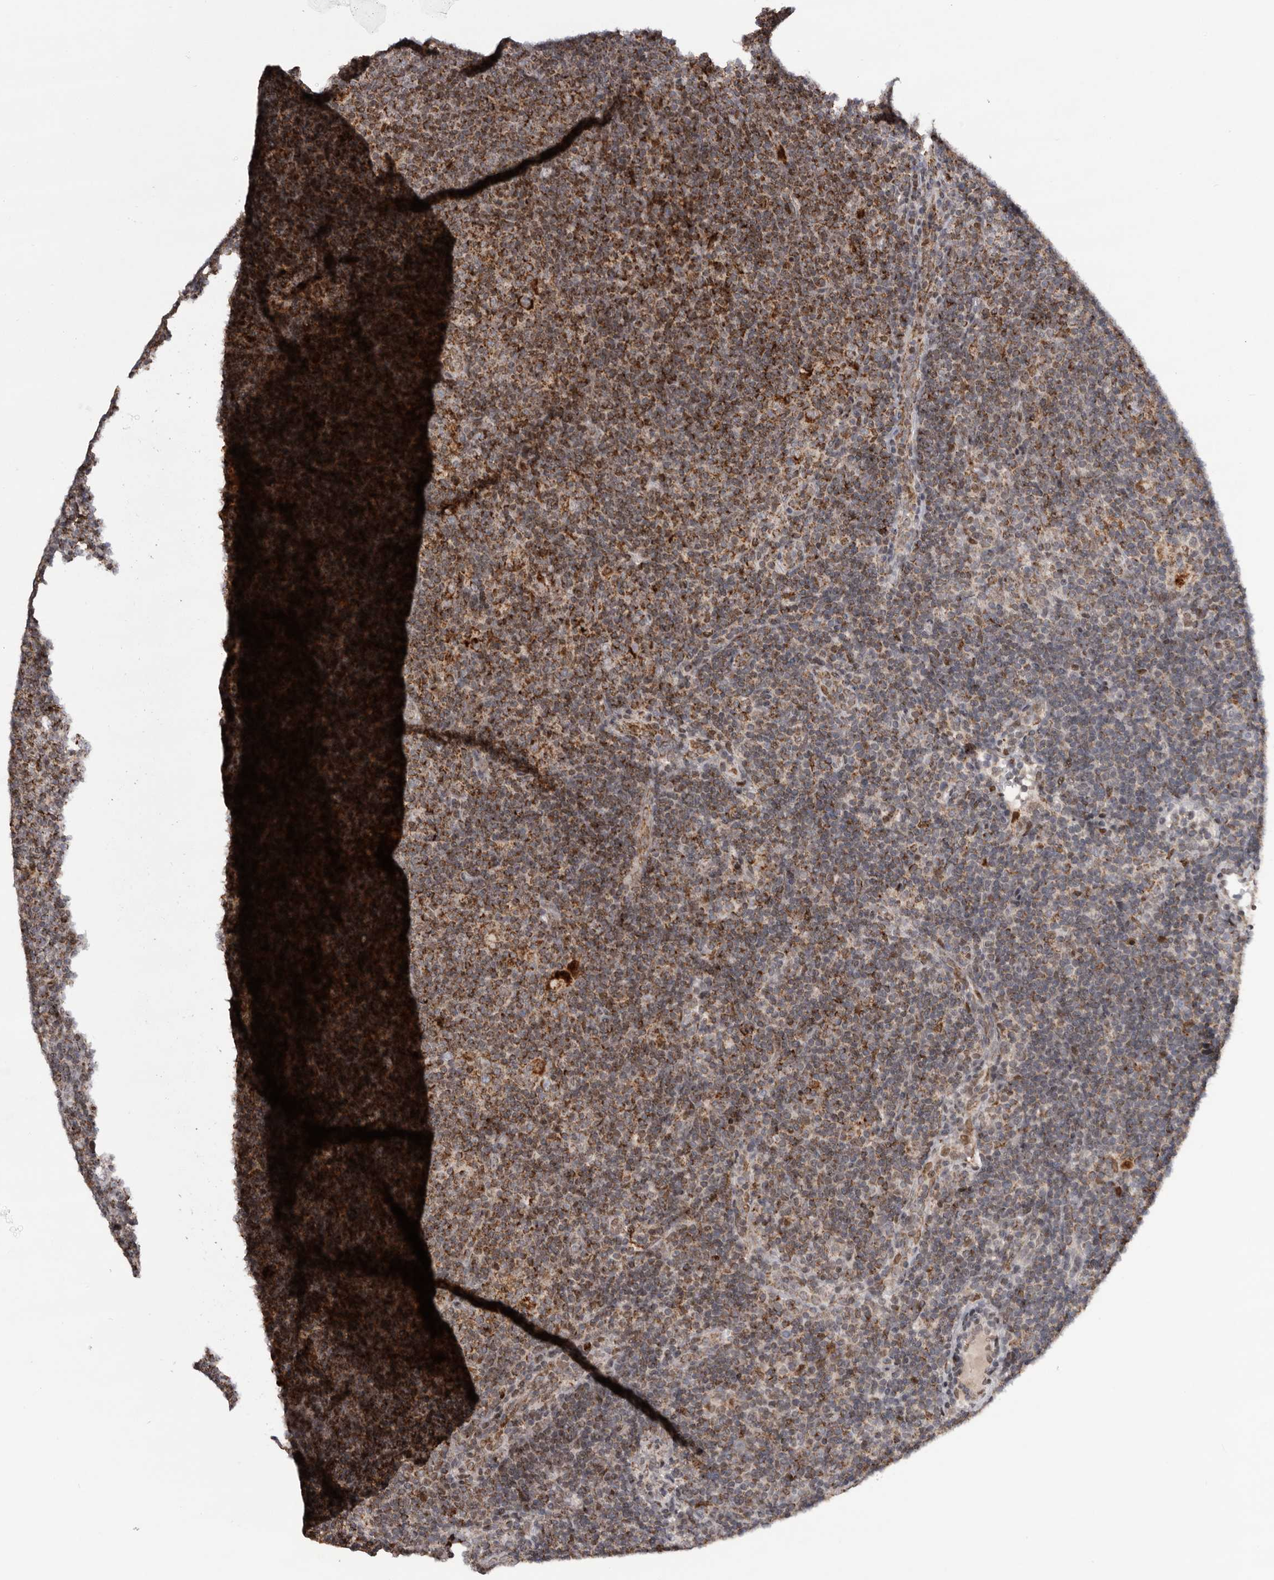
{"staining": {"intensity": "moderate", "quantity": ">75%", "location": "cytoplasmic/membranous"}, "tissue": "lymphoma", "cell_type": "Tumor cells", "image_type": "cancer", "snomed": [{"axis": "morphology", "description": "Hodgkin's disease, NOS"}, {"axis": "topography", "description": "Lymph node"}], "caption": "Lymphoma was stained to show a protein in brown. There is medium levels of moderate cytoplasmic/membranous expression in approximately >75% of tumor cells.", "gene": "C17orf99", "patient": {"sex": "female", "age": 57}}